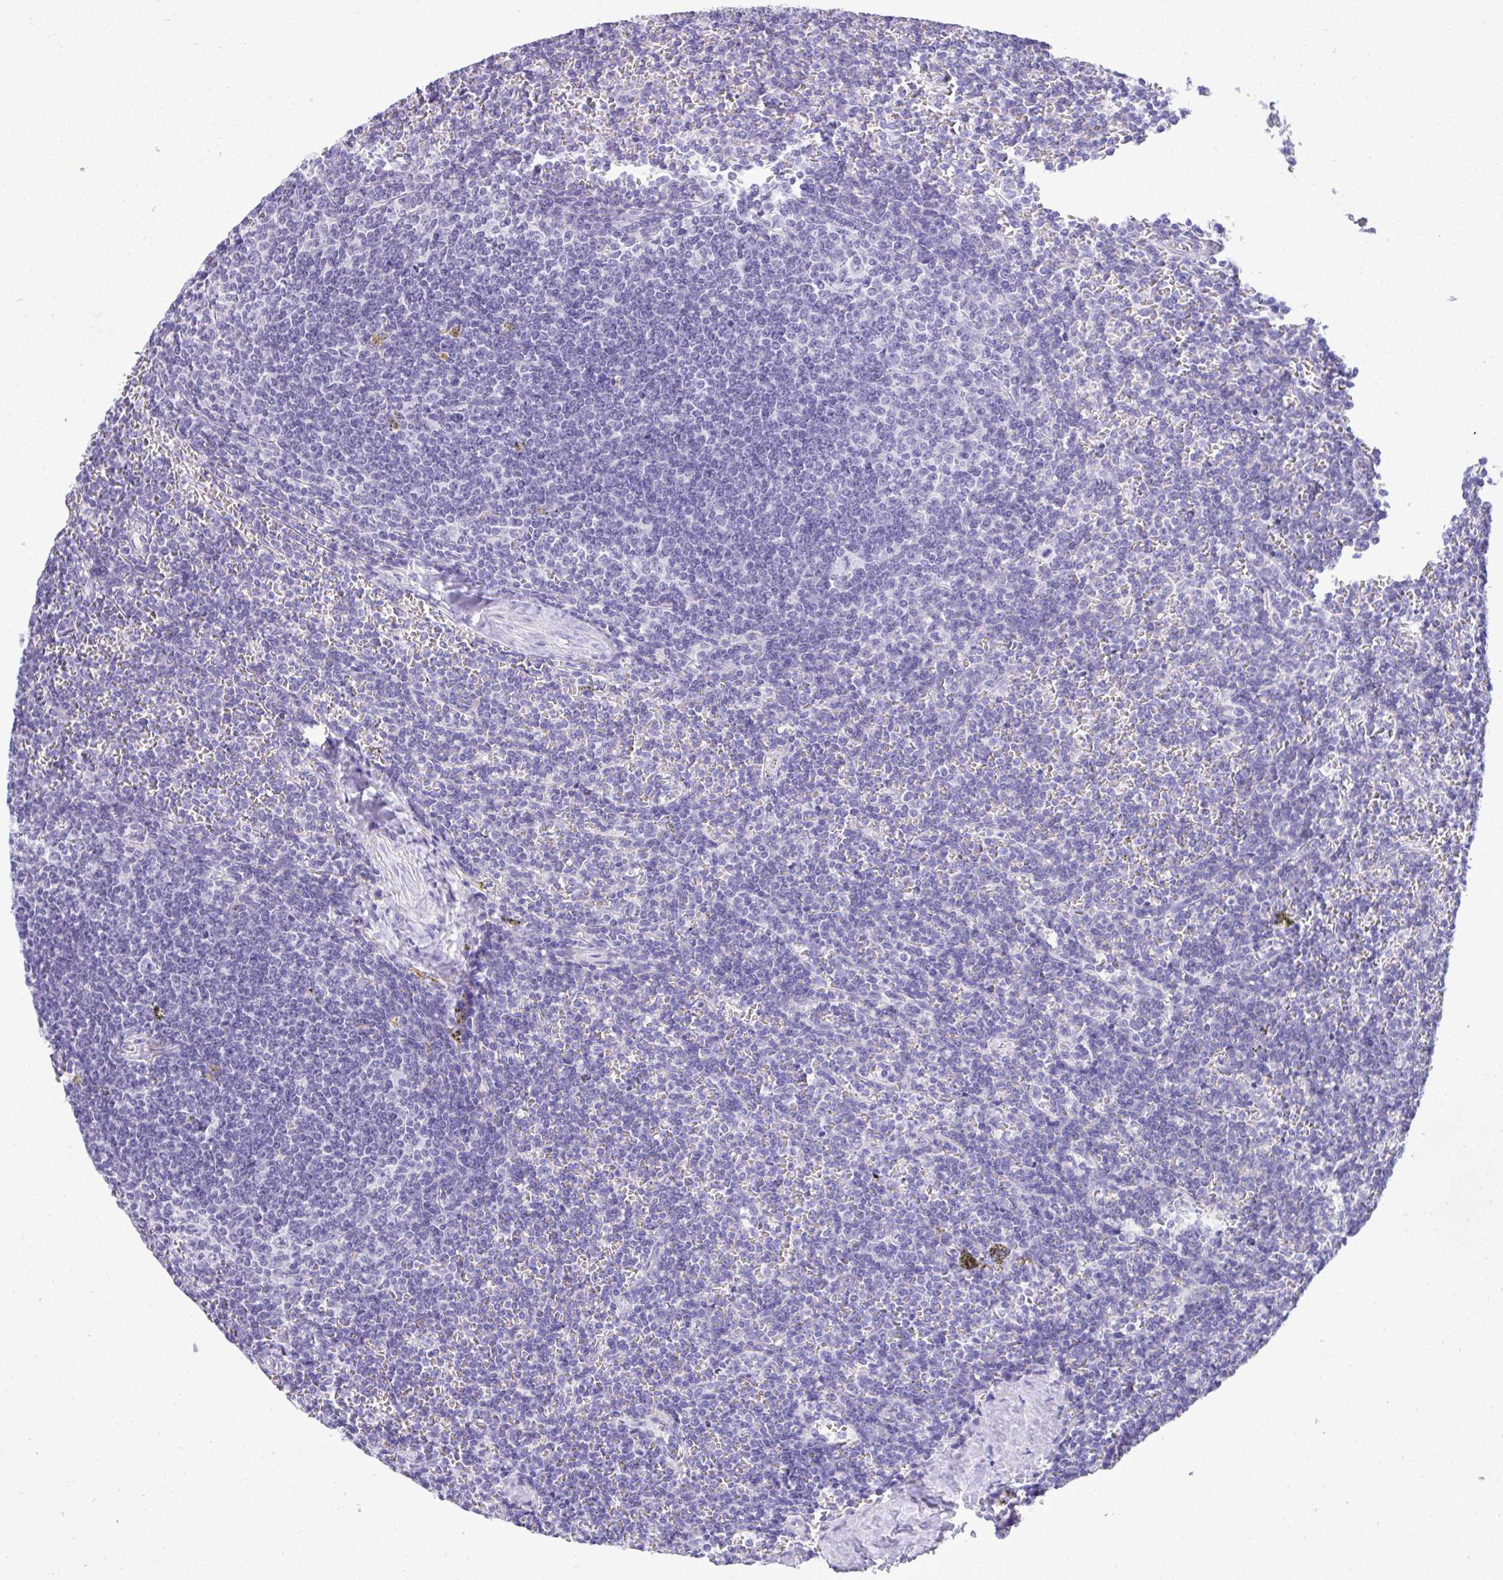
{"staining": {"intensity": "negative", "quantity": "none", "location": "none"}, "tissue": "lymphoma", "cell_type": "Tumor cells", "image_type": "cancer", "snomed": [{"axis": "morphology", "description": "Malignant lymphoma, non-Hodgkin's type, Low grade"}, {"axis": "topography", "description": "Spleen"}], "caption": "An immunohistochemistry micrograph of lymphoma is shown. There is no staining in tumor cells of lymphoma.", "gene": "ST6GALNAC3", "patient": {"sex": "male", "age": 78}}